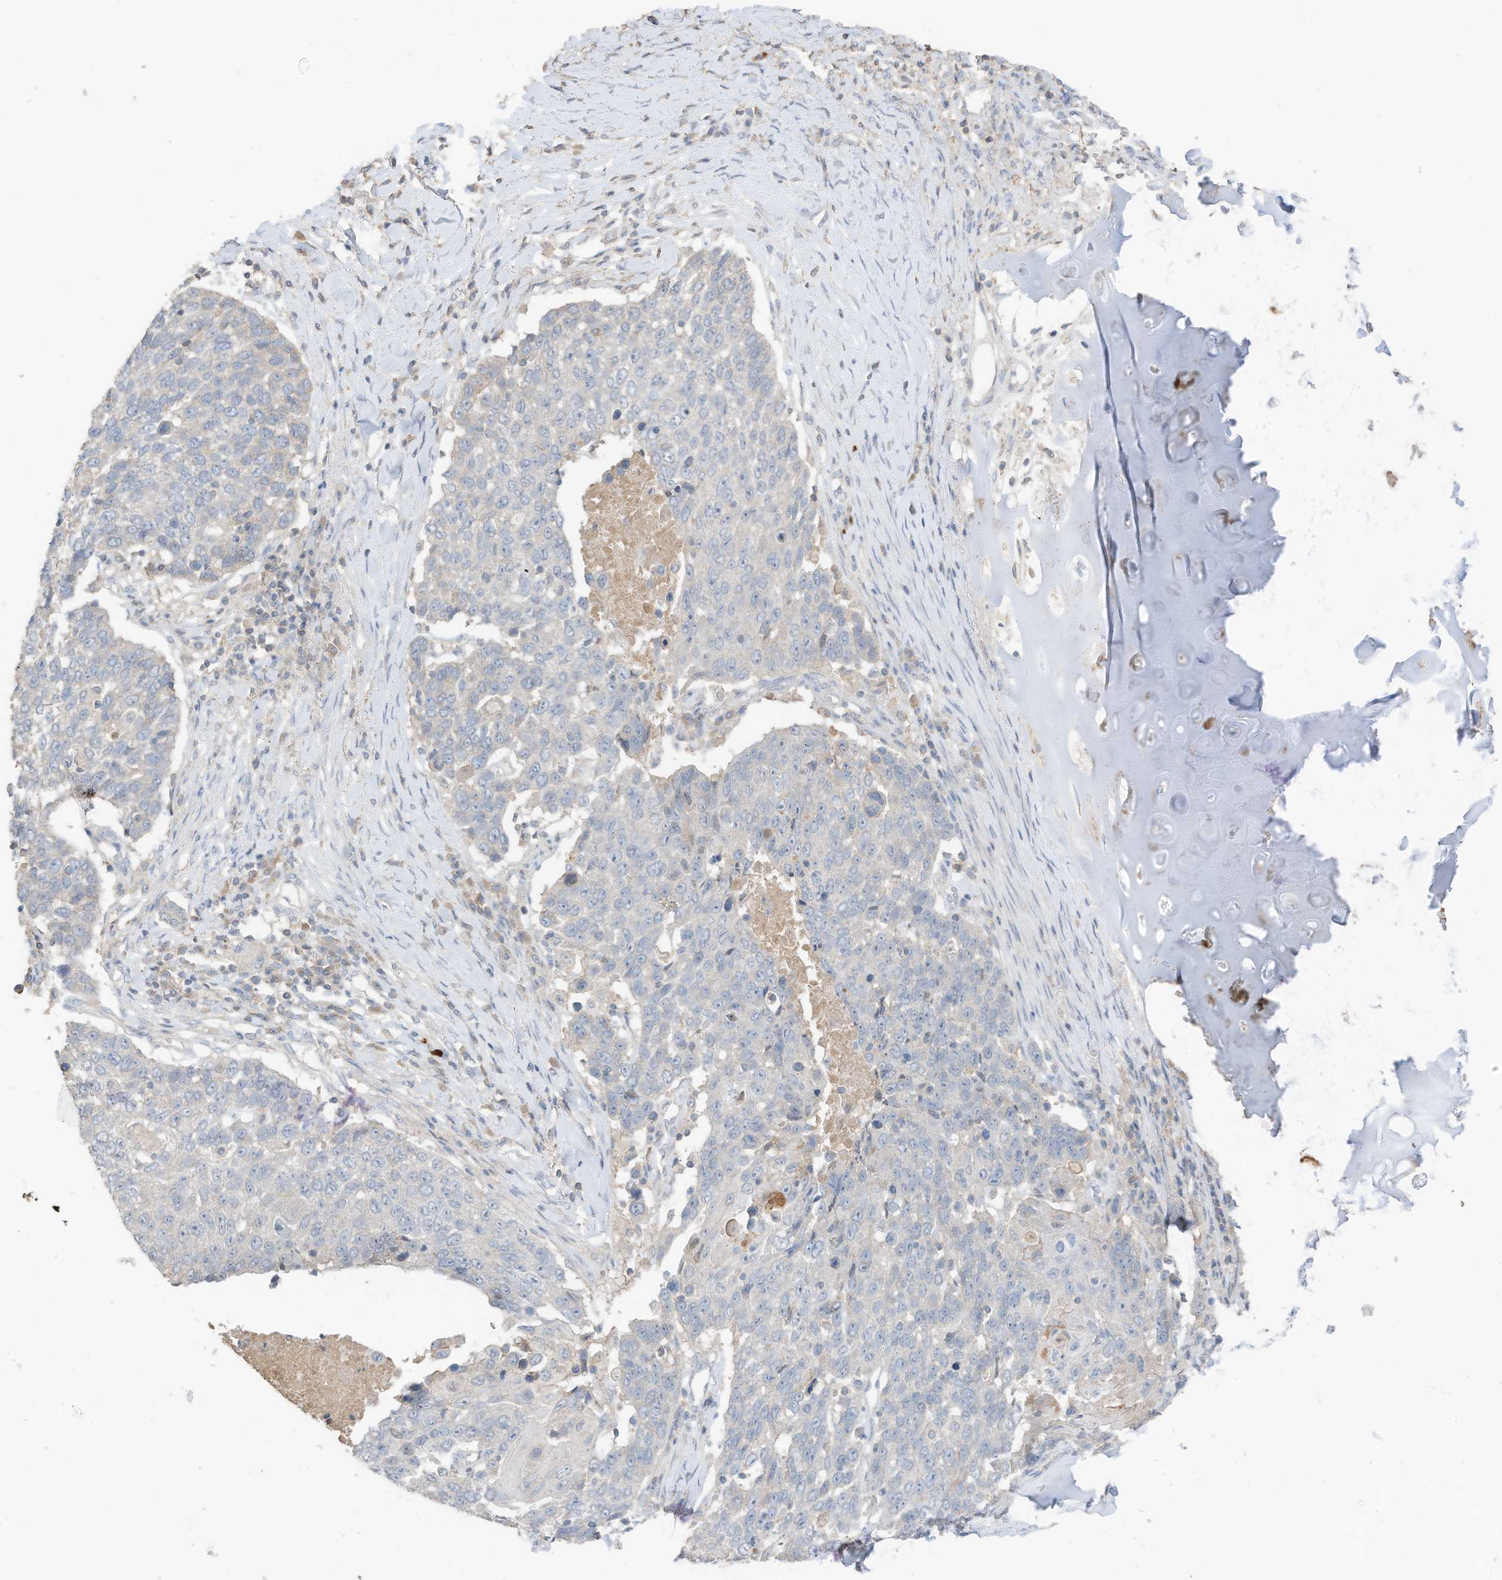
{"staining": {"intensity": "negative", "quantity": "none", "location": "none"}, "tissue": "lung cancer", "cell_type": "Tumor cells", "image_type": "cancer", "snomed": [{"axis": "morphology", "description": "Squamous cell carcinoma, NOS"}, {"axis": "topography", "description": "Lung"}], "caption": "Image shows no protein staining in tumor cells of lung cancer tissue.", "gene": "CAPN13", "patient": {"sex": "male", "age": 66}}